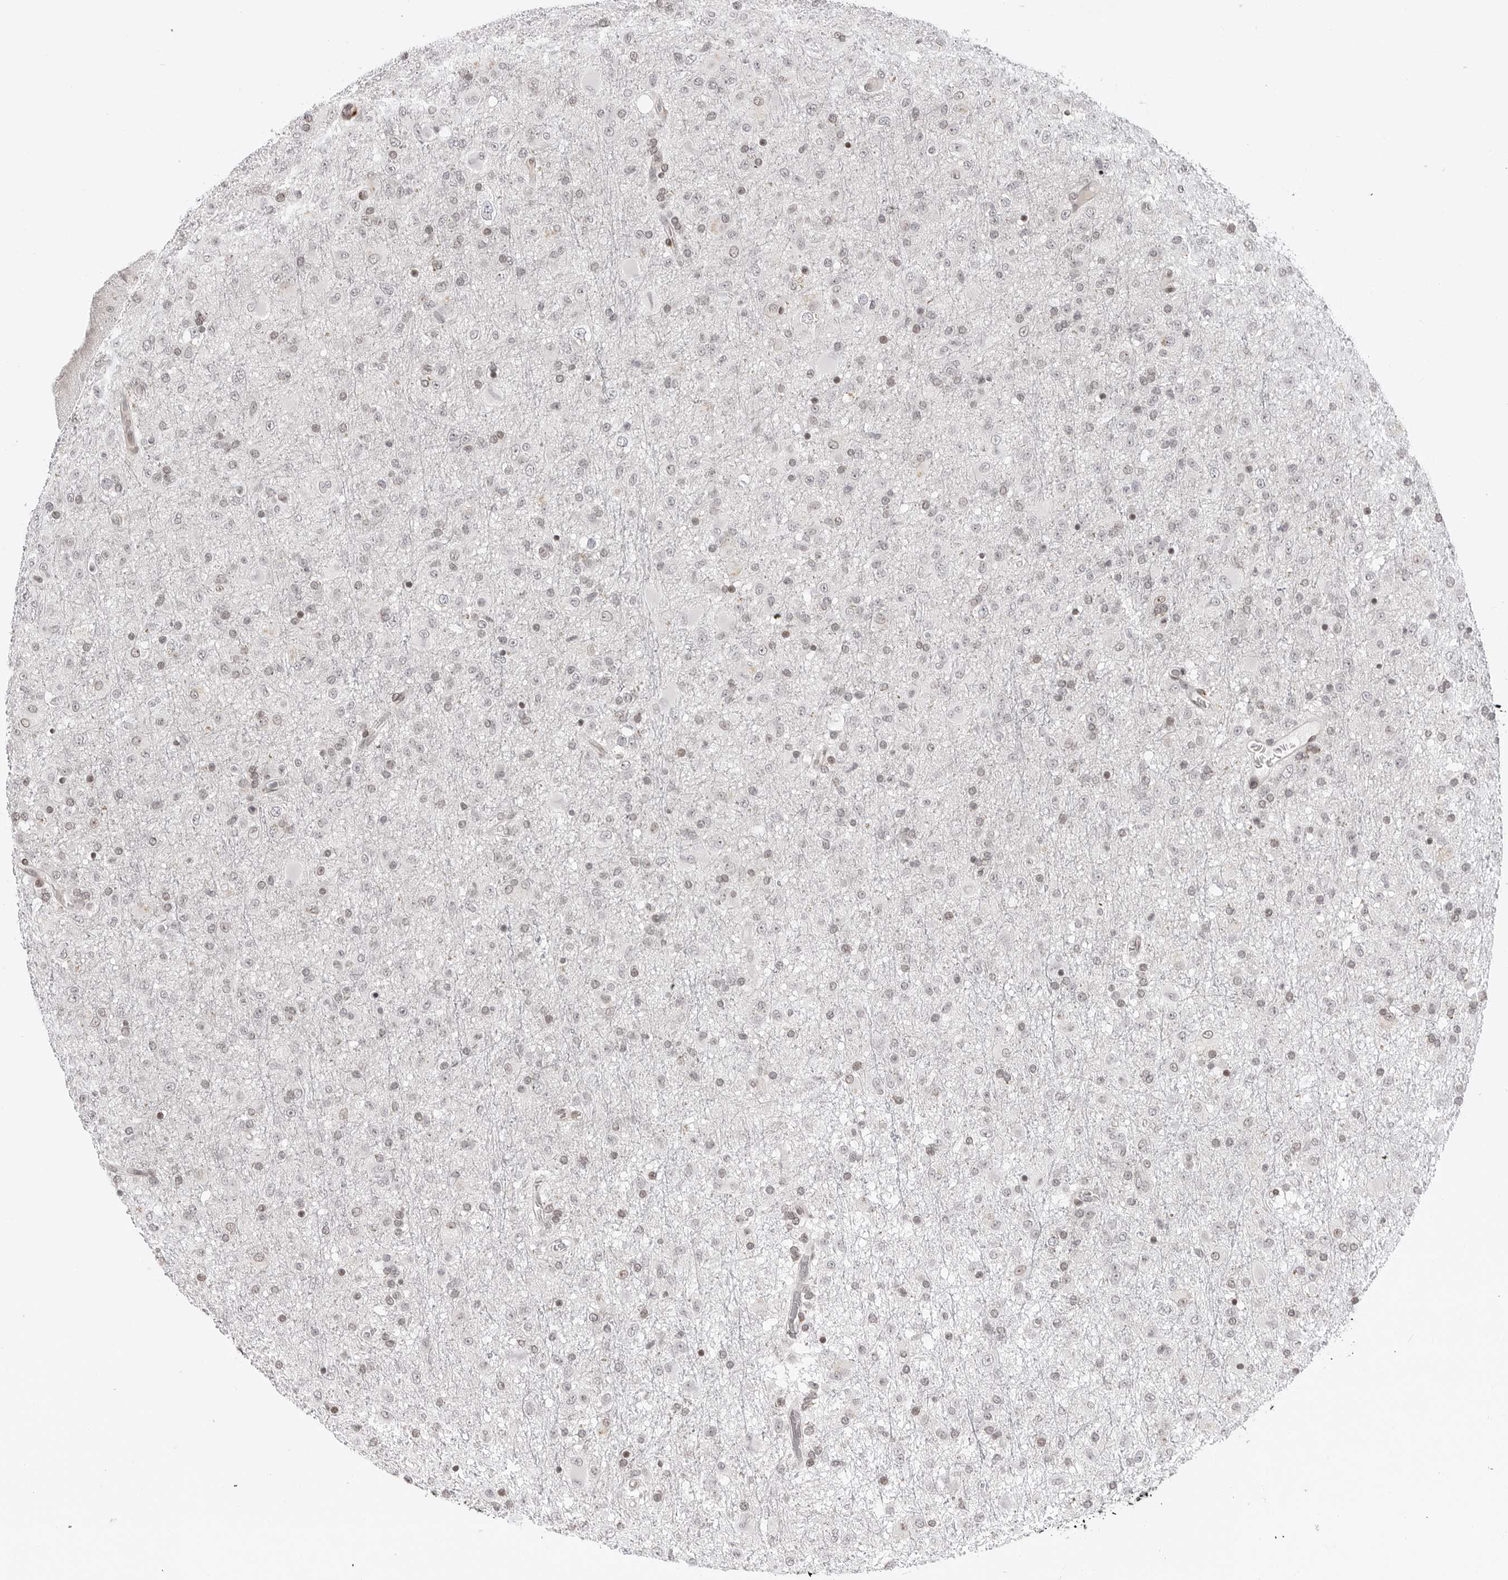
{"staining": {"intensity": "weak", "quantity": "<25%", "location": "nuclear"}, "tissue": "glioma", "cell_type": "Tumor cells", "image_type": "cancer", "snomed": [{"axis": "morphology", "description": "Glioma, malignant, Low grade"}, {"axis": "topography", "description": "Brain"}], "caption": "Tumor cells are negative for brown protein staining in glioma.", "gene": "C8orf33", "patient": {"sex": "male", "age": 65}}